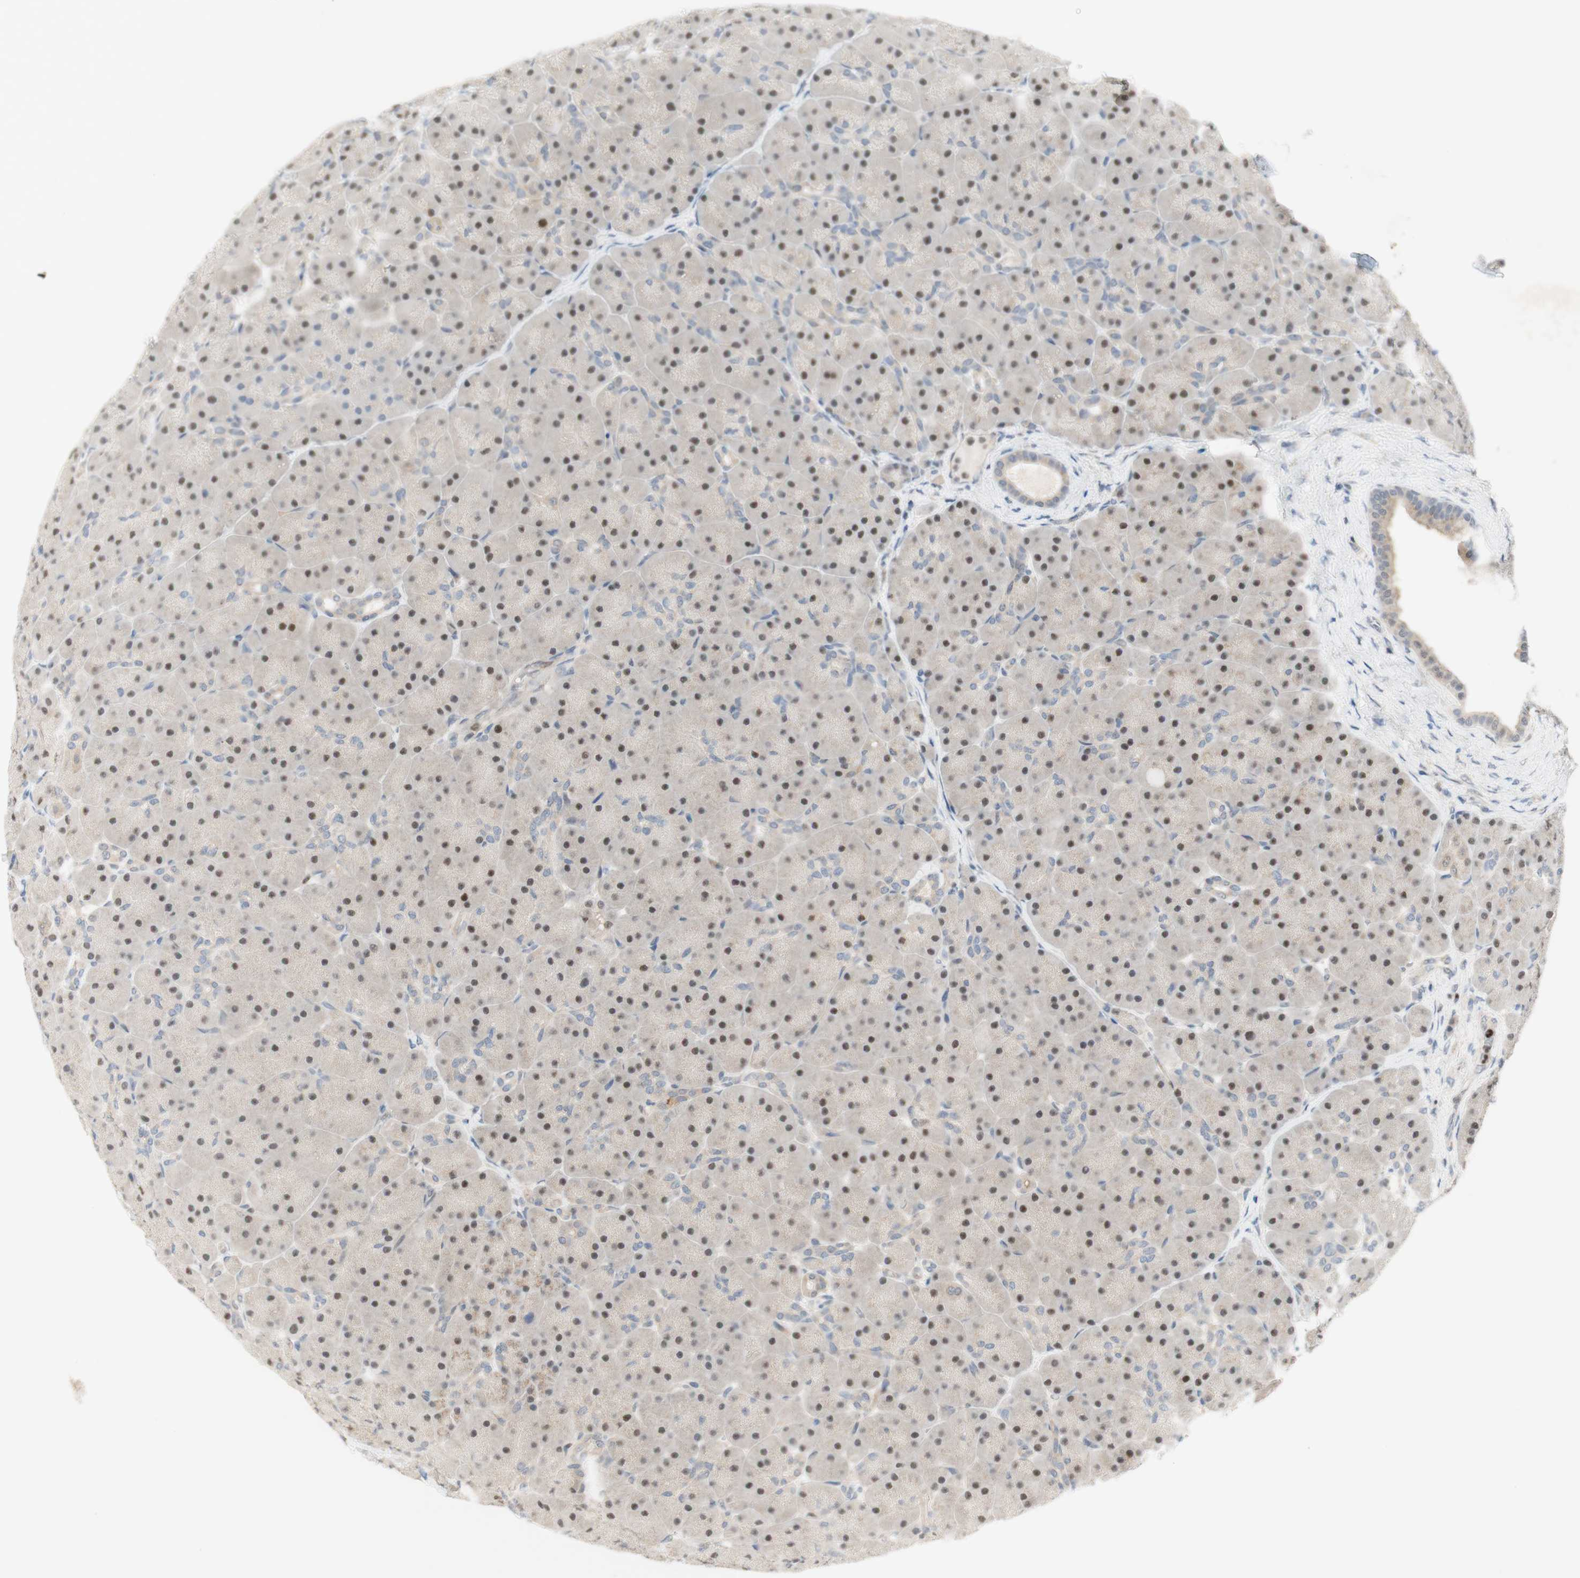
{"staining": {"intensity": "weak", "quantity": "25%-75%", "location": "nuclear"}, "tissue": "pancreas", "cell_type": "Exocrine glandular cells", "image_type": "normal", "snomed": [{"axis": "morphology", "description": "Normal tissue, NOS"}, {"axis": "topography", "description": "Pancreas"}], "caption": "Brown immunohistochemical staining in benign human pancreas shows weak nuclear staining in about 25%-75% of exocrine glandular cells.", "gene": "RFNG", "patient": {"sex": "male", "age": 66}}